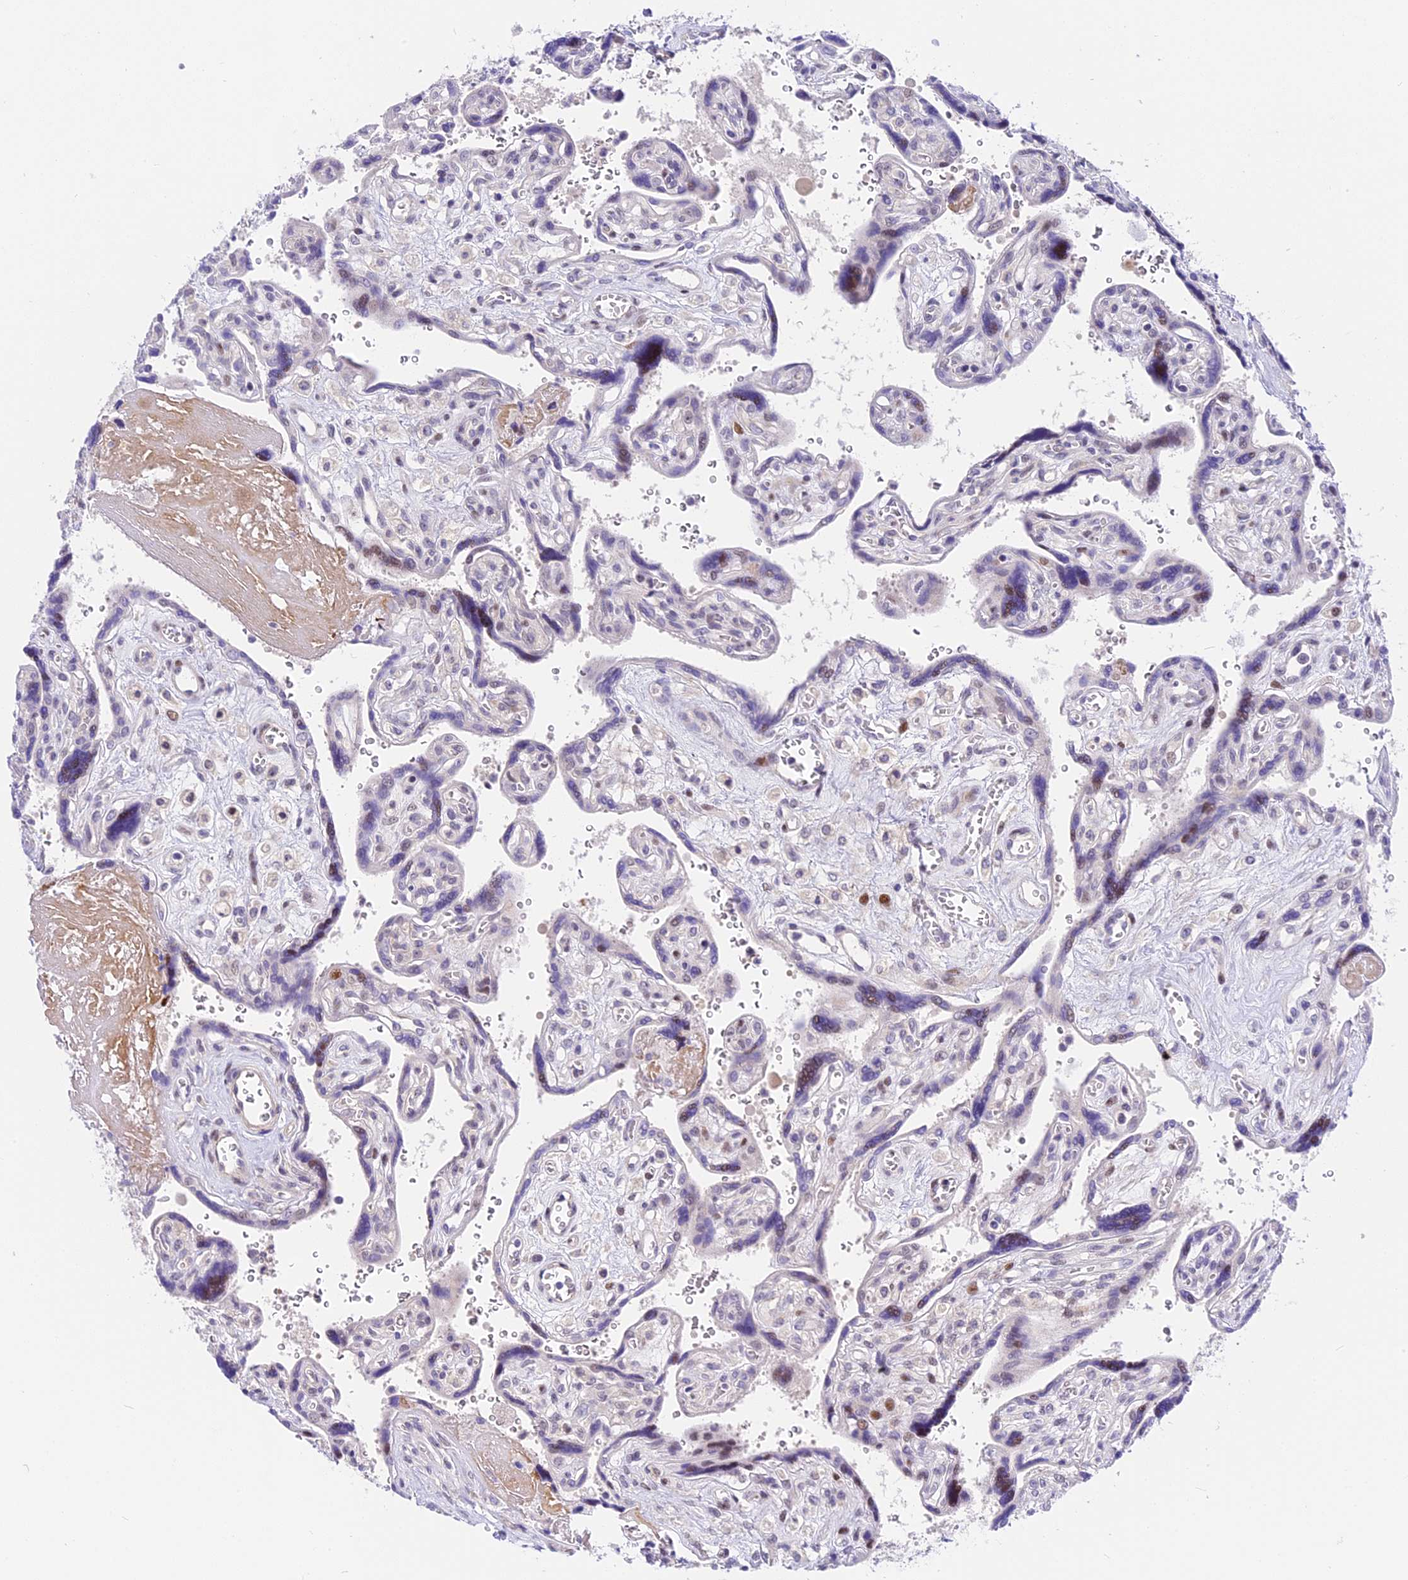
{"staining": {"intensity": "moderate", "quantity": "<25%", "location": "nuclear"}, "tissue": "placenta", "cell_type": "Trophoblastic cells", "image_type": "normal", "snomed": [{"axis": "morphology", "description": "Normal tissue, NOS"}, {"axis": "topography", "description": "Placenta"}], "caption": "Normal placenta was stained to show a protein in brown. There is low levels of moderate nuclear positivity in approximately <25% of trophoblastic cells.", "gene": "MIDN", "patient": {"sex": "female", "age": 39}}